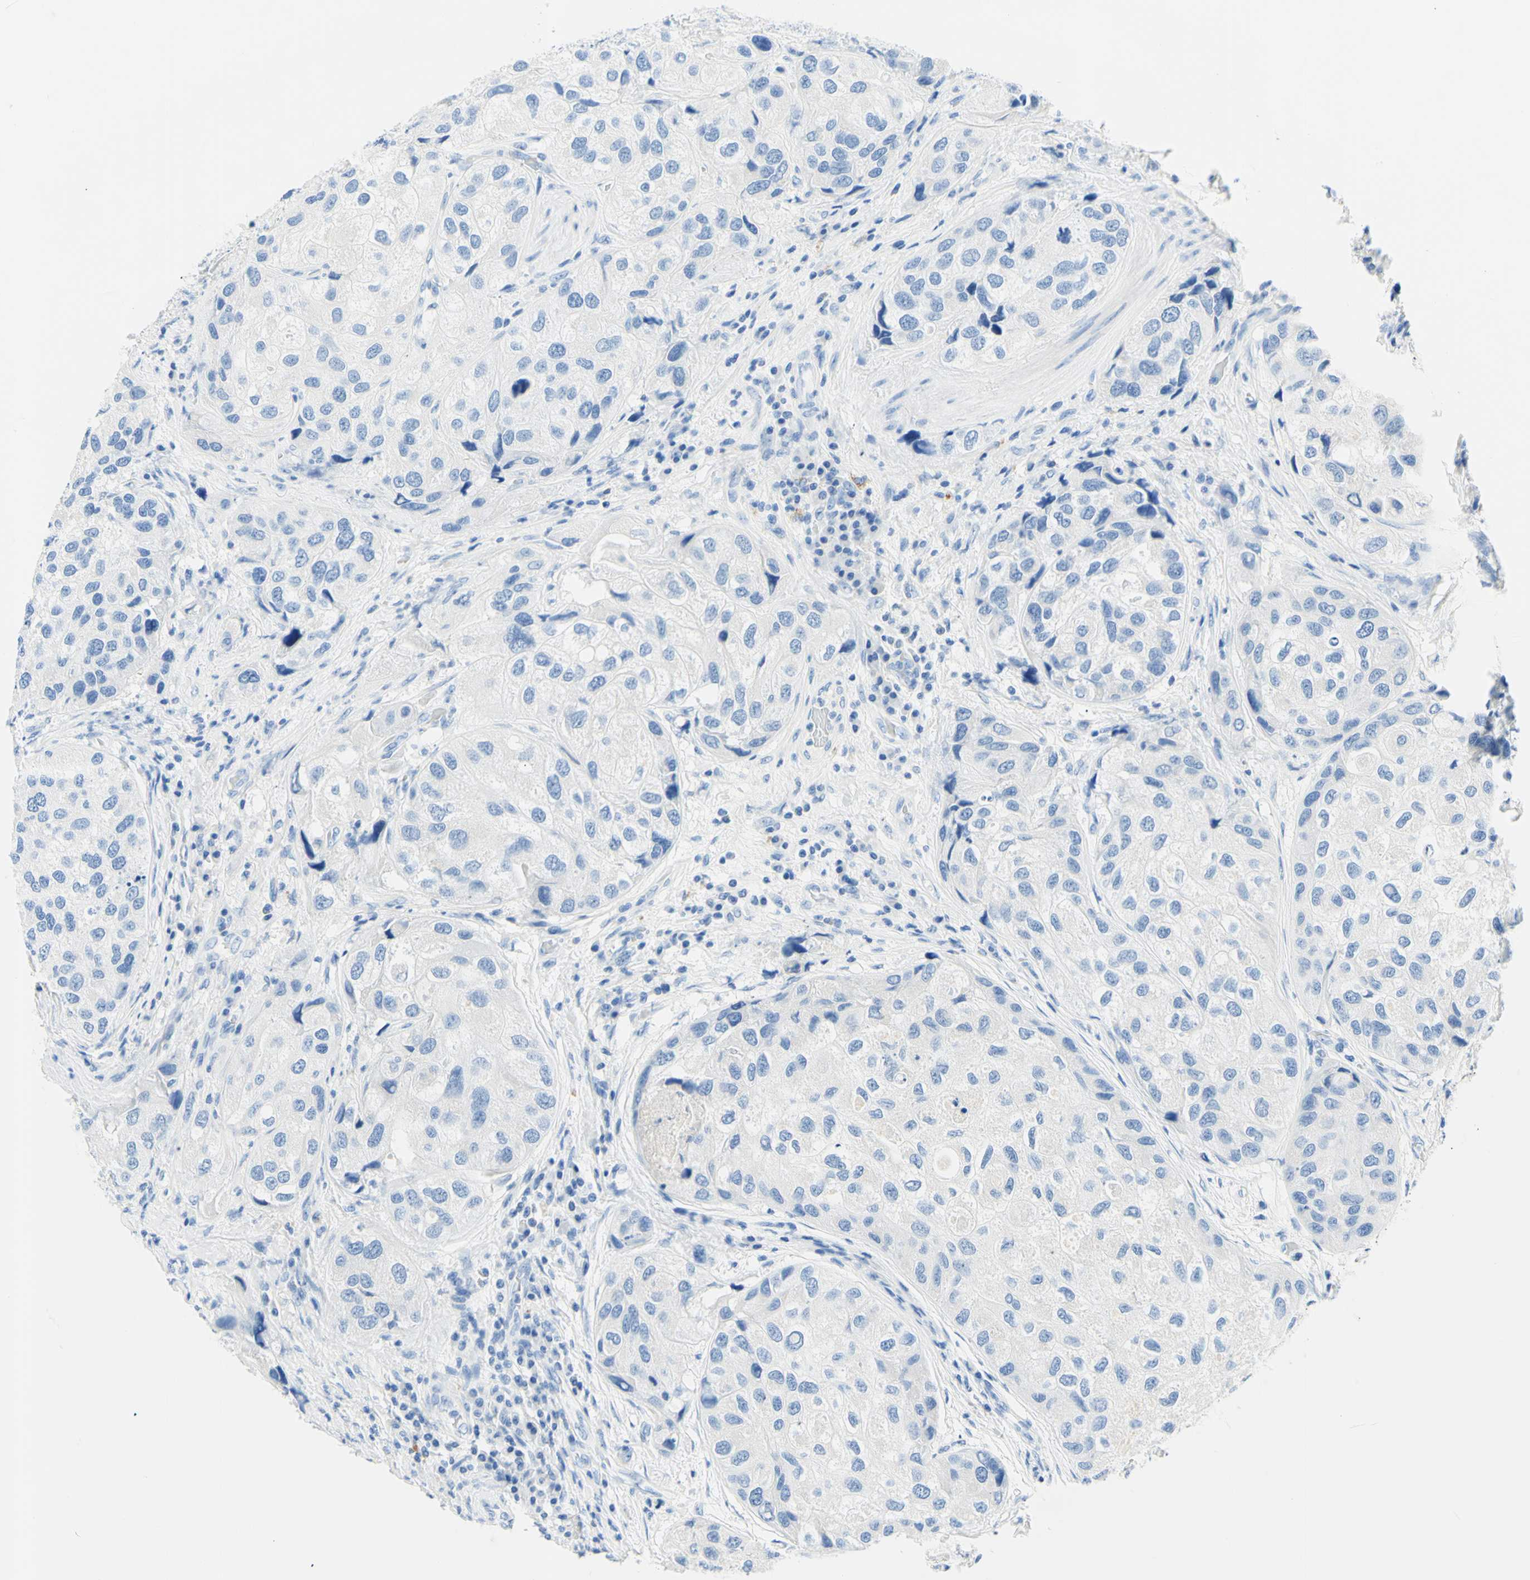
{"staining": {"intensity": "negative", "quantity": "none", "location": "none"}, "tissue": "urothelial cancer", "cell_type": "Tumor cells", "image_type": "cancer", "snomed": [{"axis": "morphology", "description": "Urothelial carcinoma, High grade"}, {"axis": "topography", "description": "Urinary bladder"}], "caption": "Histopathology image shows no protein staining in tumor cells of urothelial cancer tissue.", "gene": "MYH2", "patient": {"sex": "female", "age": 64}}